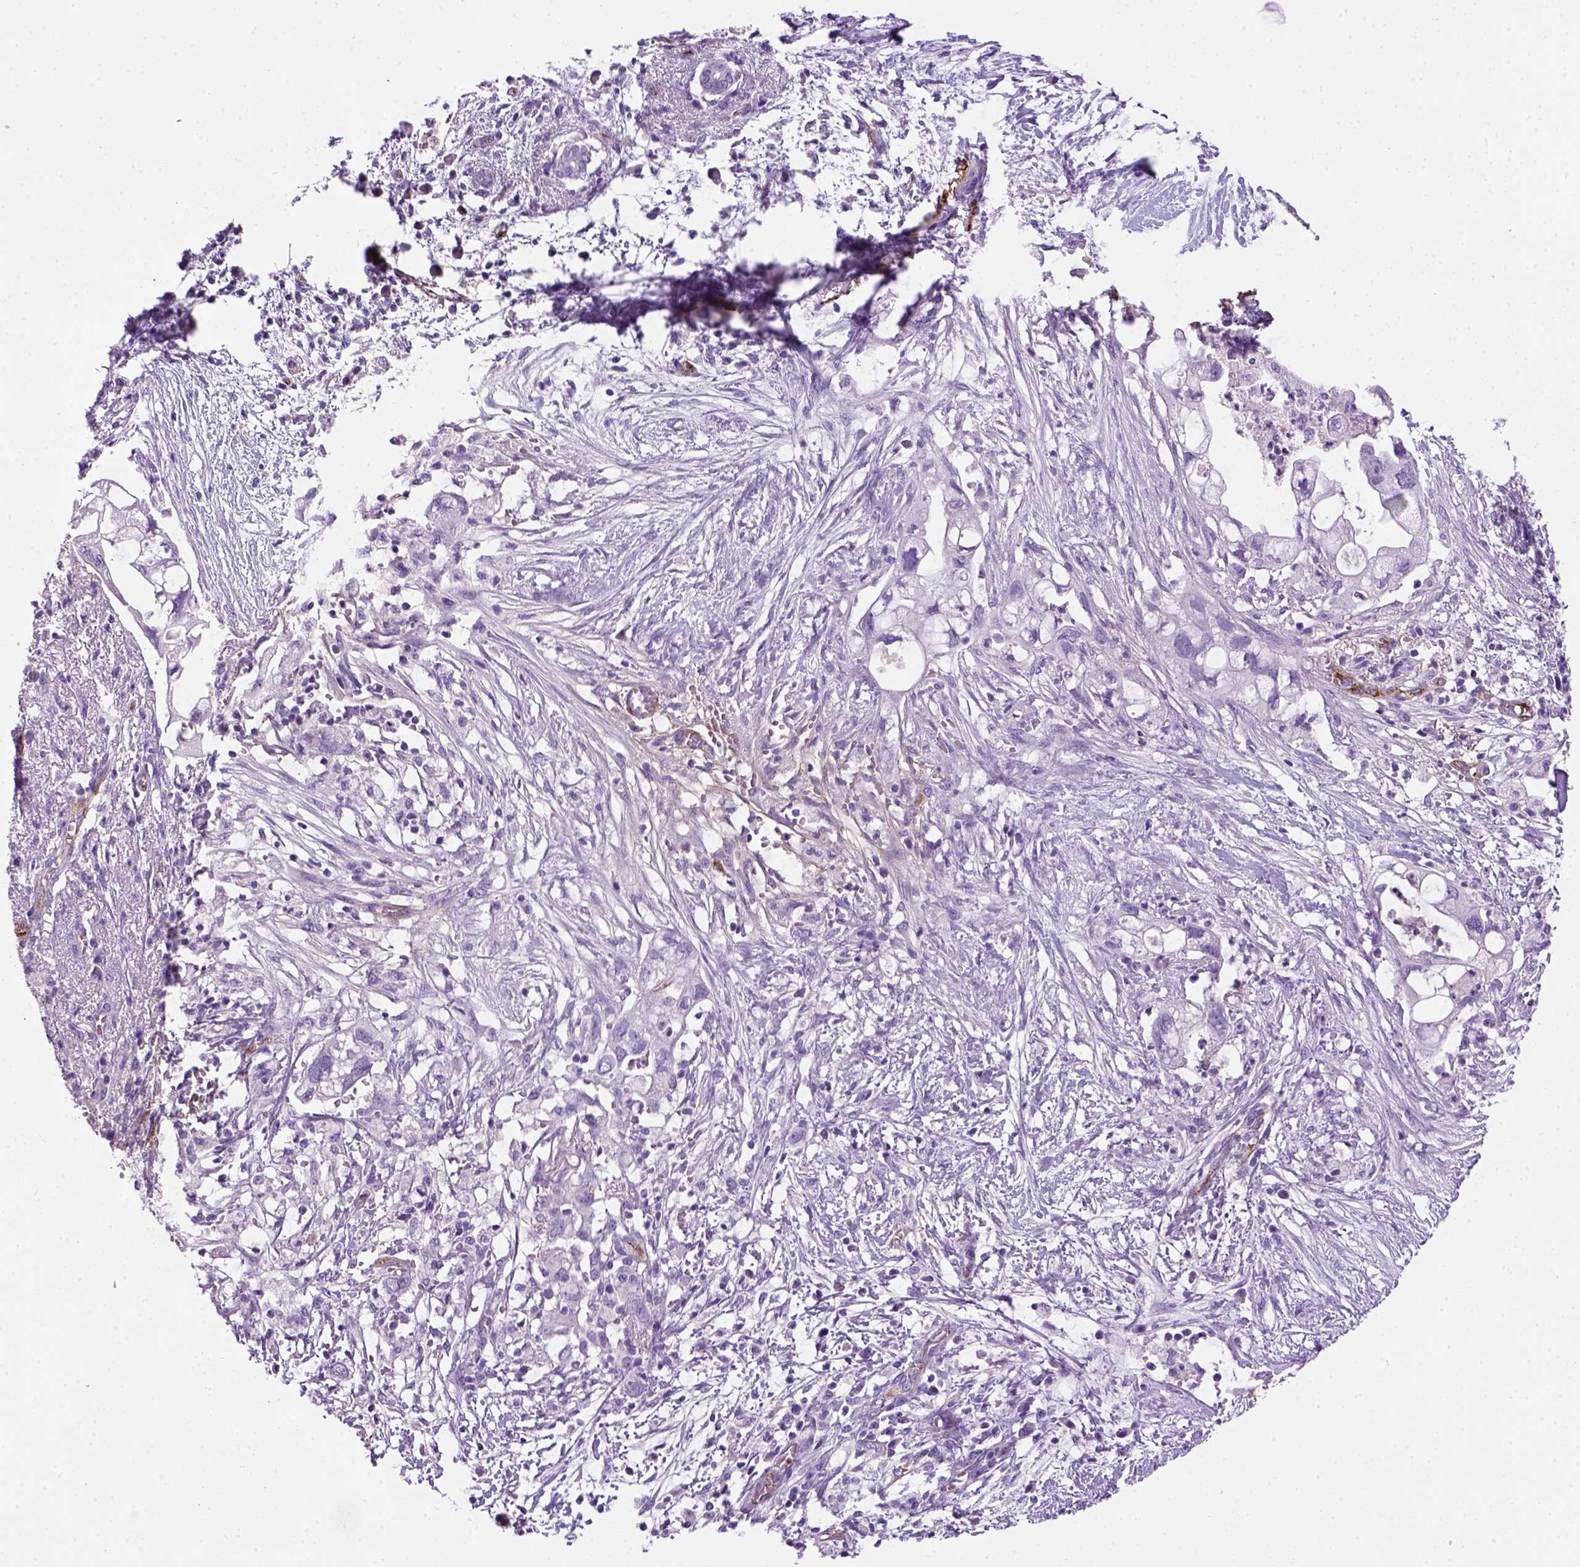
{"staining": {"intensity": "negative", "quantity": "none", "location": "none"}, "tissue": "pancreatic cancer", "cell_type": "Tumor cells", "image_type": "cancer", "snomed": [{"axis": "morphology", "description": "Adenocarcinoma, NOS"}, {"axis": "topography", "description": "Pancreas"}], "caption": "Pancreatic cancer (adenocarcinoma) was stained to show a protein in brown. There is no significant positivity in tumor cells.", "gene": "VWF", "patient": {"sex": "female", "age": 72}}